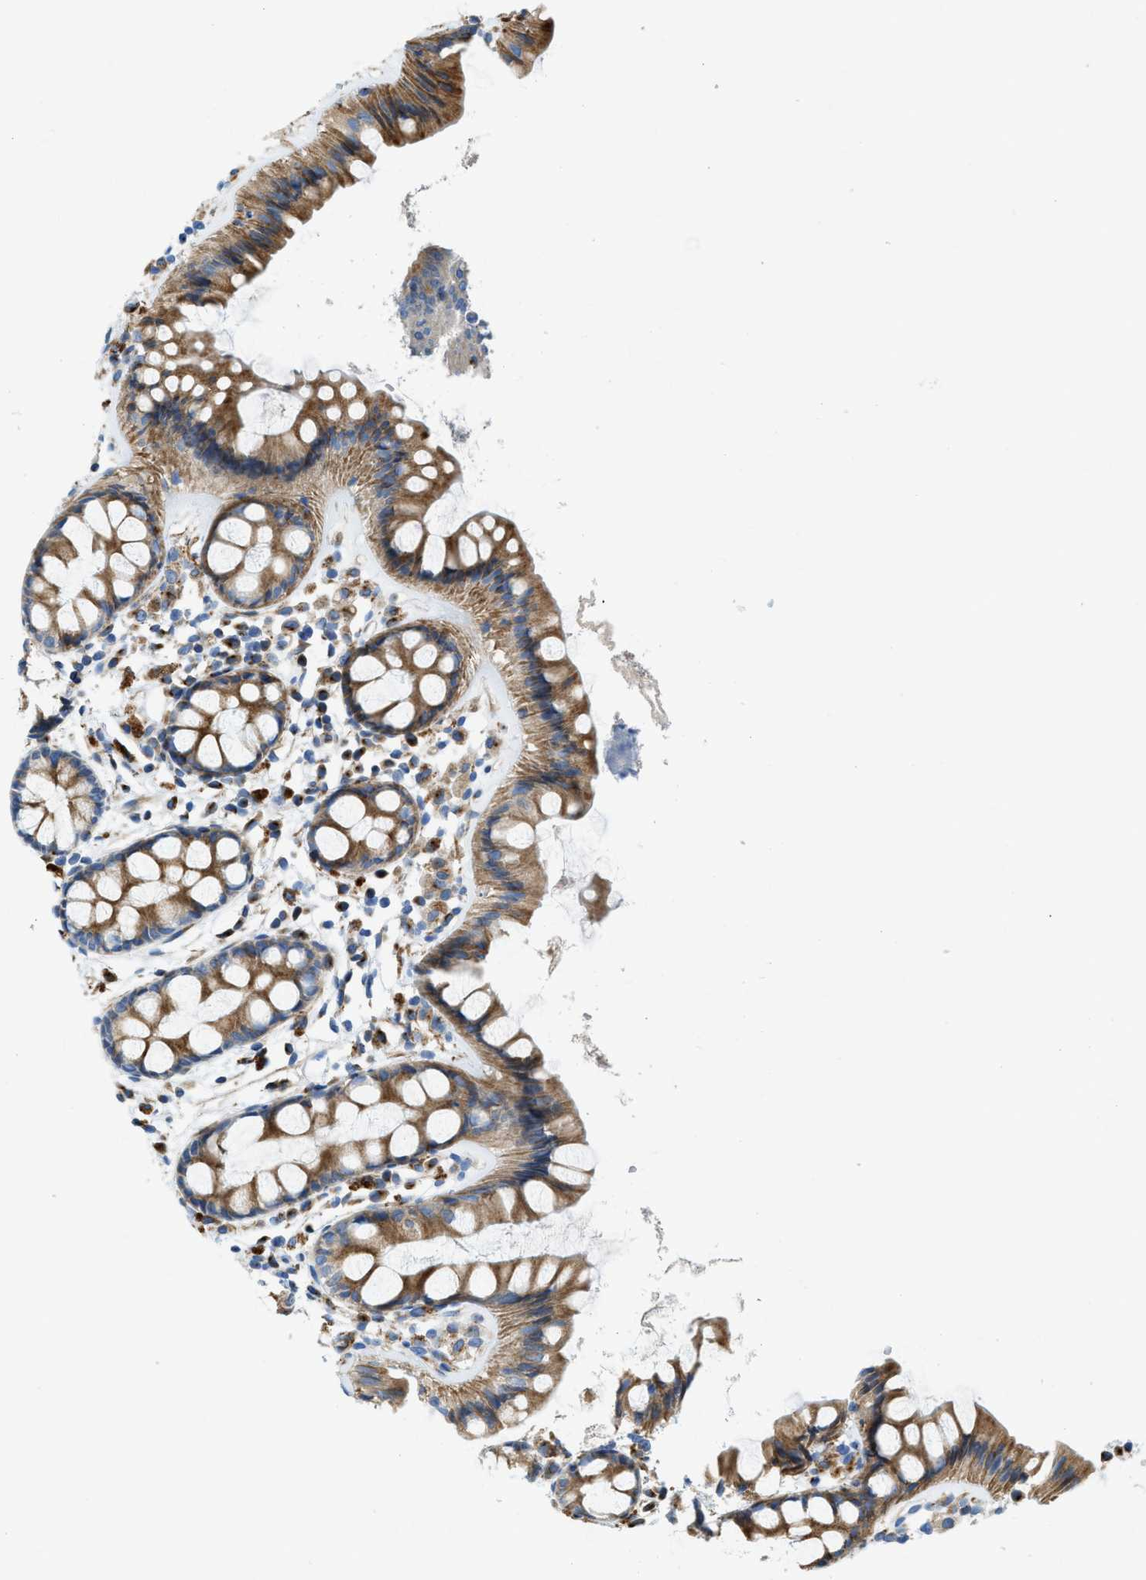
{"staining": {"intensity": "moderate", "quantity": "25%-75%", "location": "cytoplasmic/membranous"}, "tissue": "rectum", "cell_type": "Glandular cells", "image_type": "normal", "snomed": [{"axis": "morphology", "description": "Normal tissue, NOS"}, {"axis": "topography", "description": "Rectum"}], "caption": "IHC histopathology image of benign rectum: rectum stained using immunohistochemistry exhibits medium levels of moderate protein expression localized specifically in the cytoplasmic/membranous of glandular cells, appearing as a cytoplasmic/membranous brown color.", "gene": "TMEM248", "patient": {"sex": "female", "age": 66}}